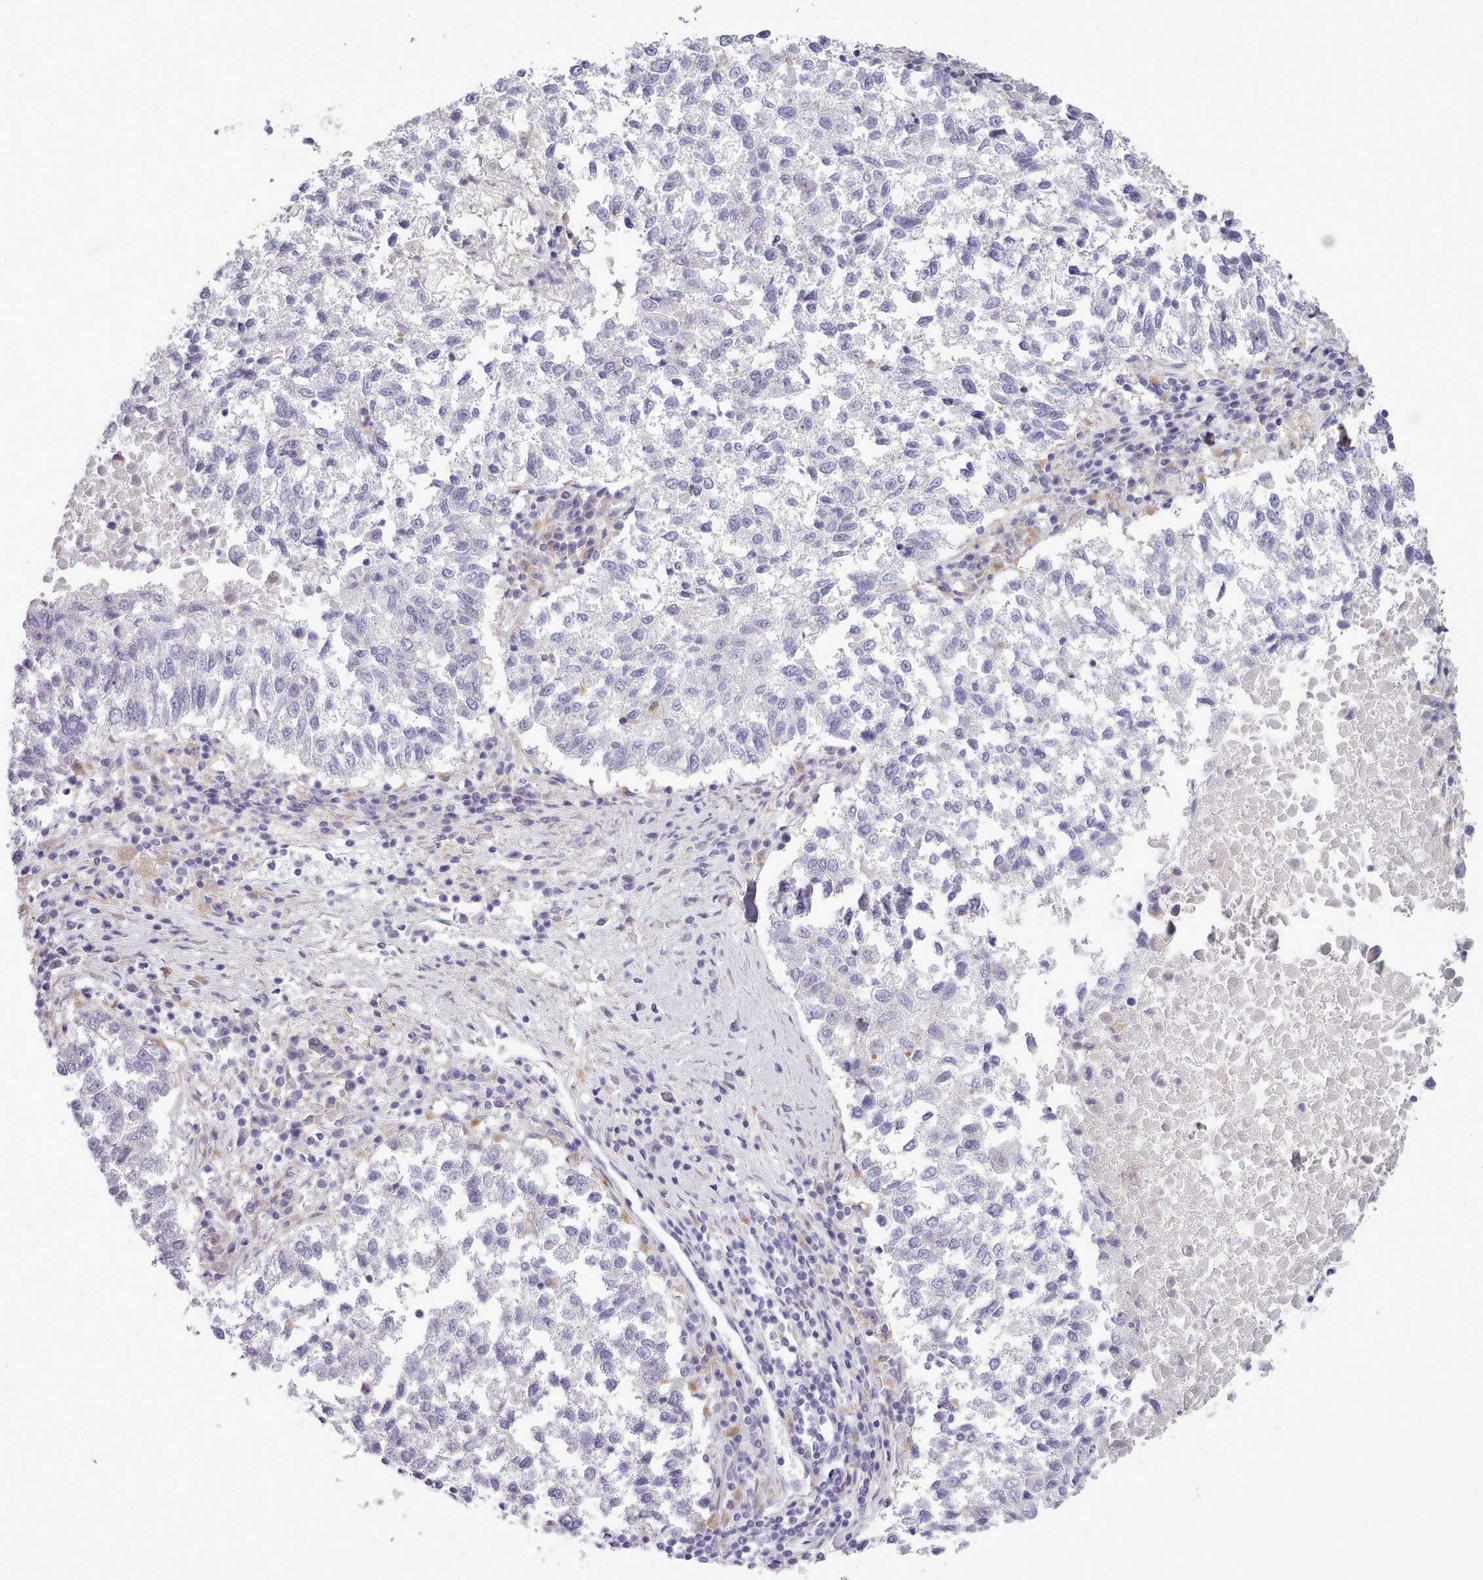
{"staining": {"intensity": "negative", "quantity": "none", "location": "none"}, "tissue": "lung cancer", "cell_type": "Tumor cells", "image_type": "cancer", "snomed": [{"axis": "morphology", "description": "Squamous cell carcinoma, NOS"}, {"axis": "topography", "description": "Lung"}], "caption": "Lung cancer was stained to show a protein in brown. There is no significant positivity in tumor cells.", "gene": "MYRFL", "patient": {"sex": "male", "age": 73}}